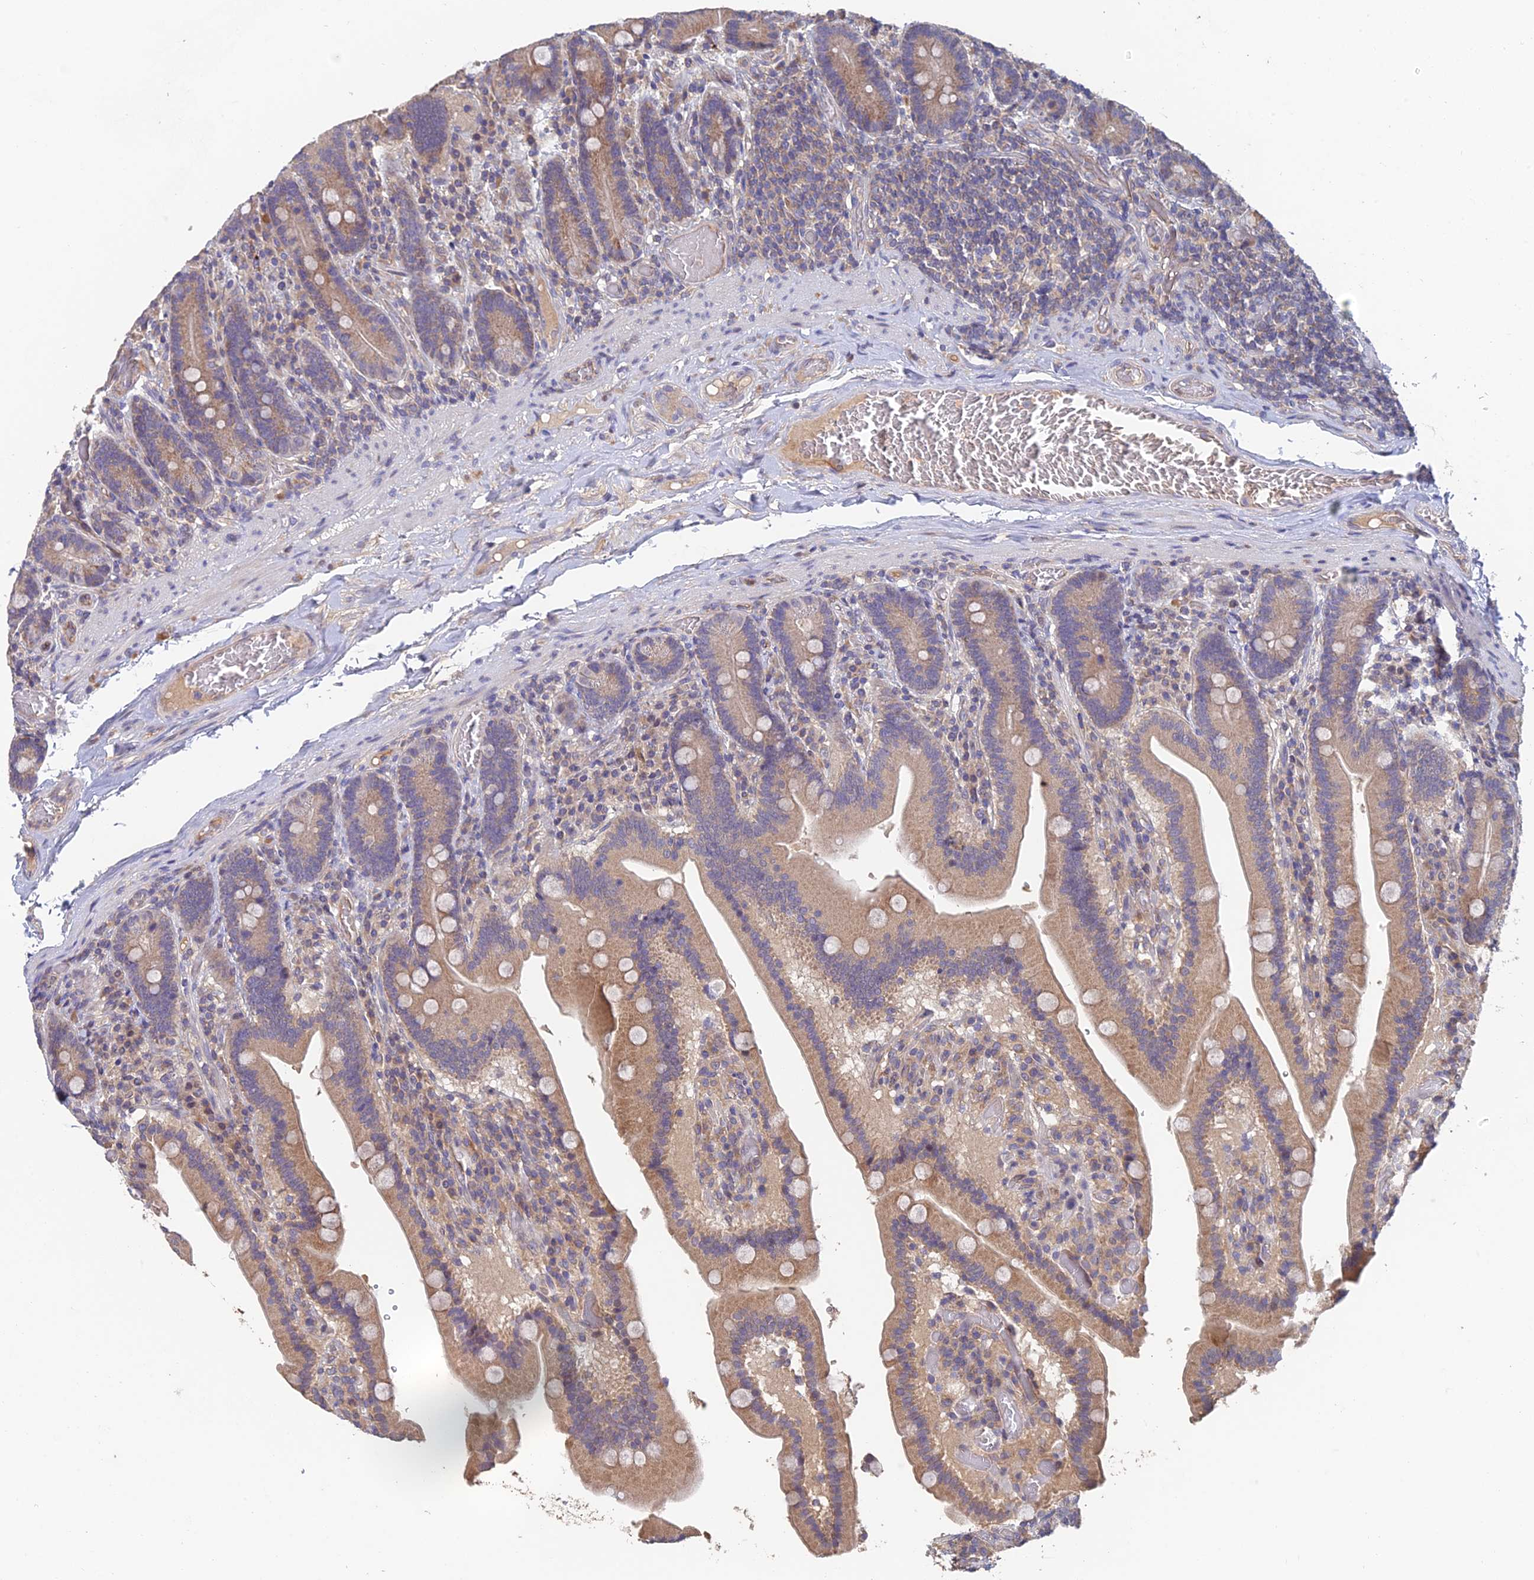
{"staining": {"intensity": "weak", "quantity": ">75%", "location": "cytoplasmic/membranous"}, "tissue": "duodenum", "cell_type": "Glandular cells", "image_type": "normal", "snomed": [{"axis": "morphology", "description": "Normal tissue, NOS"}, {"axis": "topography", "description": "Duodenum"}], "caption": "Weak cytoplasmic/membranous expression for a protein is seen in approximately >75% of glandular cells of benign duodenum using immunohistochemistry.", "gene": "ADAMTS13", "patient": {"sex": "female", "age": 62}}